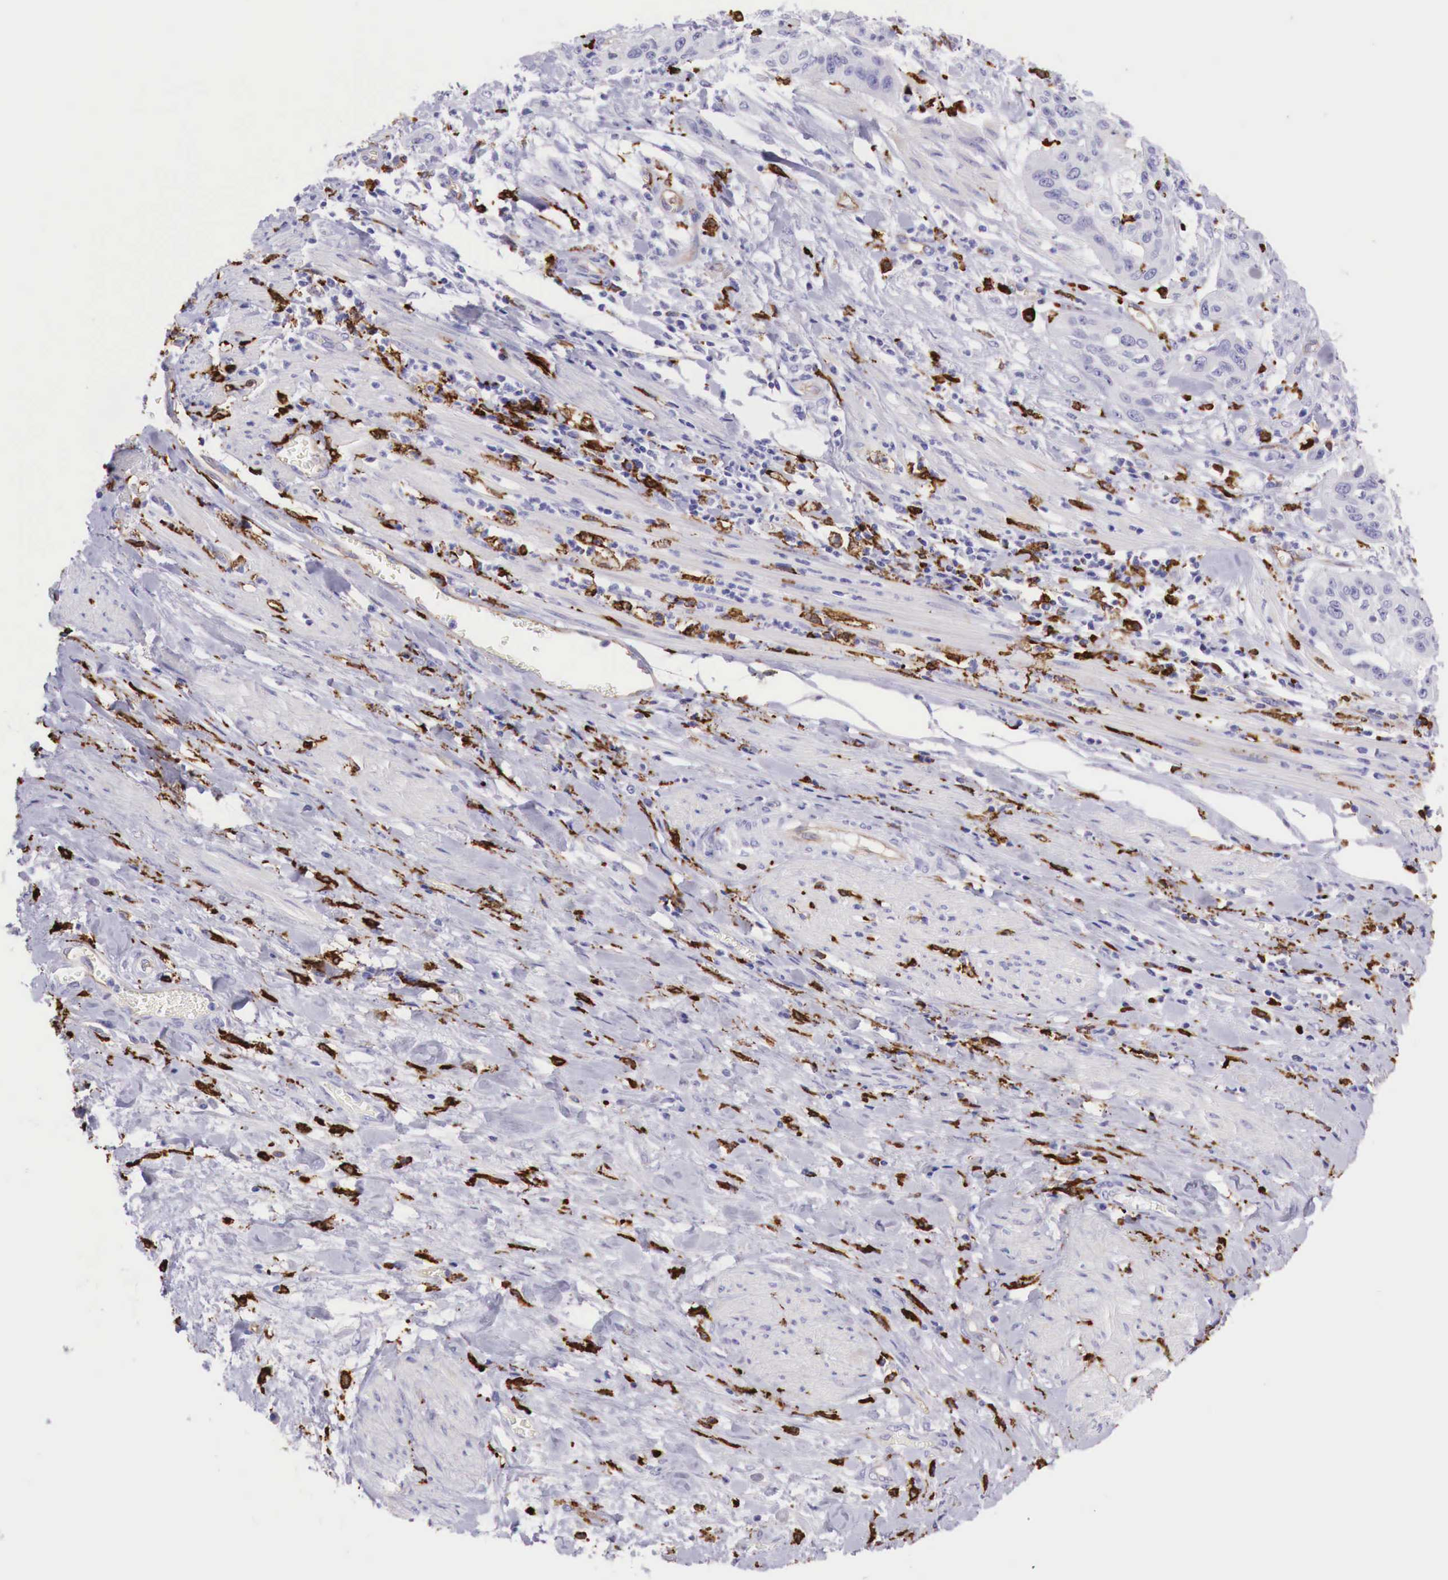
{"staining": {"intensity": "negative", "quantity": "none", "location": "none"}, "tissue": "cervical cancer", "cell_type": "Tumor cells", "image_type": "cancer", "snomed": [{"axis": "morphology", "description": "Squamous cell carcinoma, NOS"}, {"axis": "topography", "description": "Cervix"}], "caption": "The photomicrograph displays no staining of tumor cells in squamous cell carcinoma (cervical). Brightfield microscopy of IHC stained with DAB (brown) and hematoxylin (blue), captured at high magnification.", "gene": "MSR1", "patient": {"sex": "female", "age": 41}}